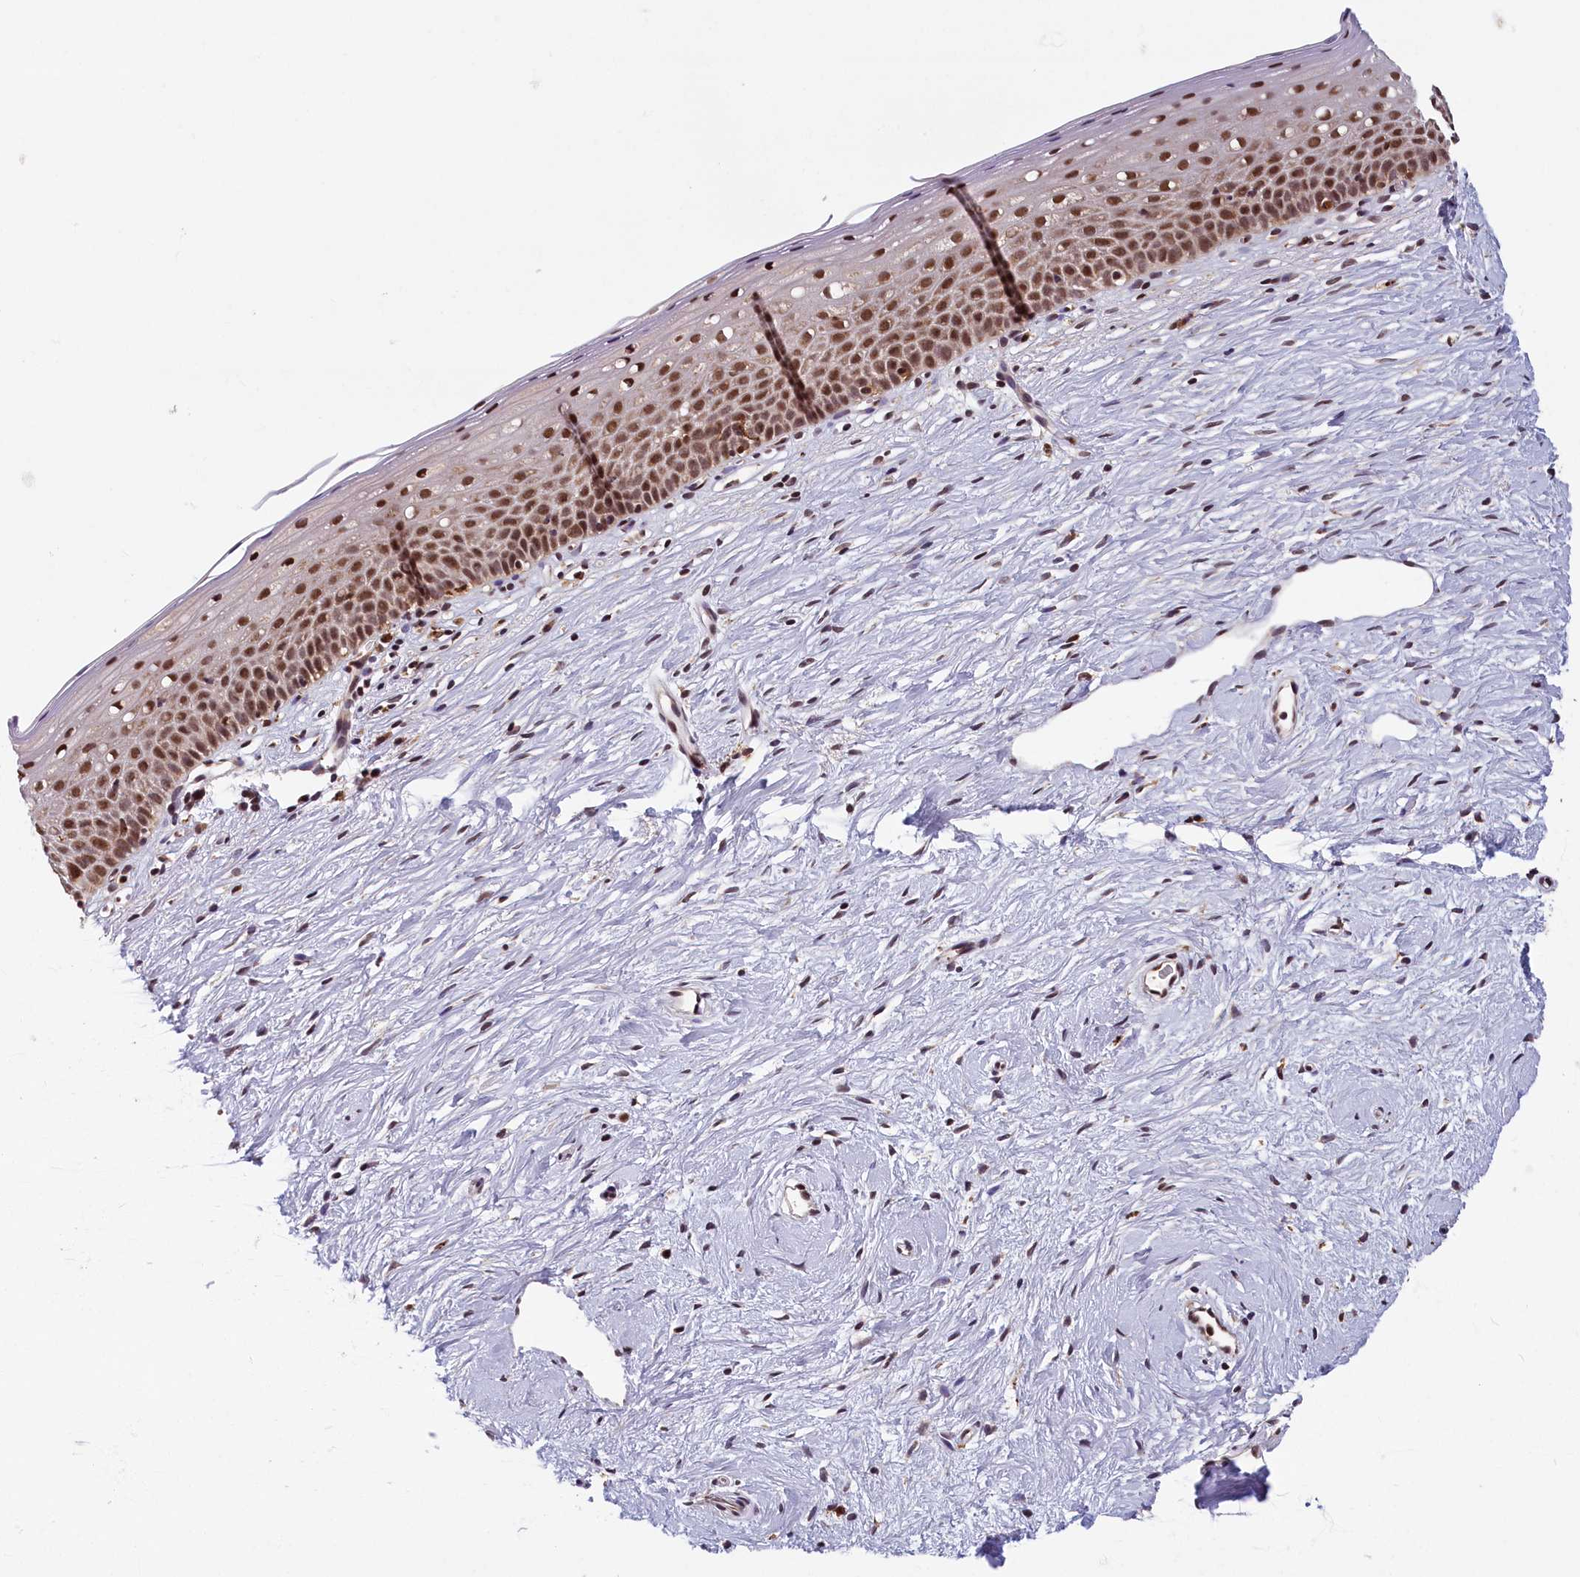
{"staining": {"intensity": "strong", "quantity": "25%-75%", "location": "nuclear"}, "tissue": "cervix", "cell_type": "Glandular cells", "image_type": "normal", "snomed": [{"axis": "morphology", "description": "Normal tissue, NOS"}, {"axis": "topography", "description": "Cervix"}], "caption": "DAB (3,3'-diaminobenzidine) immunohistochemical staining of benign human cervix reveals strong nuclear protein expression in approximately 25%-75% of glandular cells.", "gene": "KCNK6", "patient": {"sex": "female", "age": 57}}